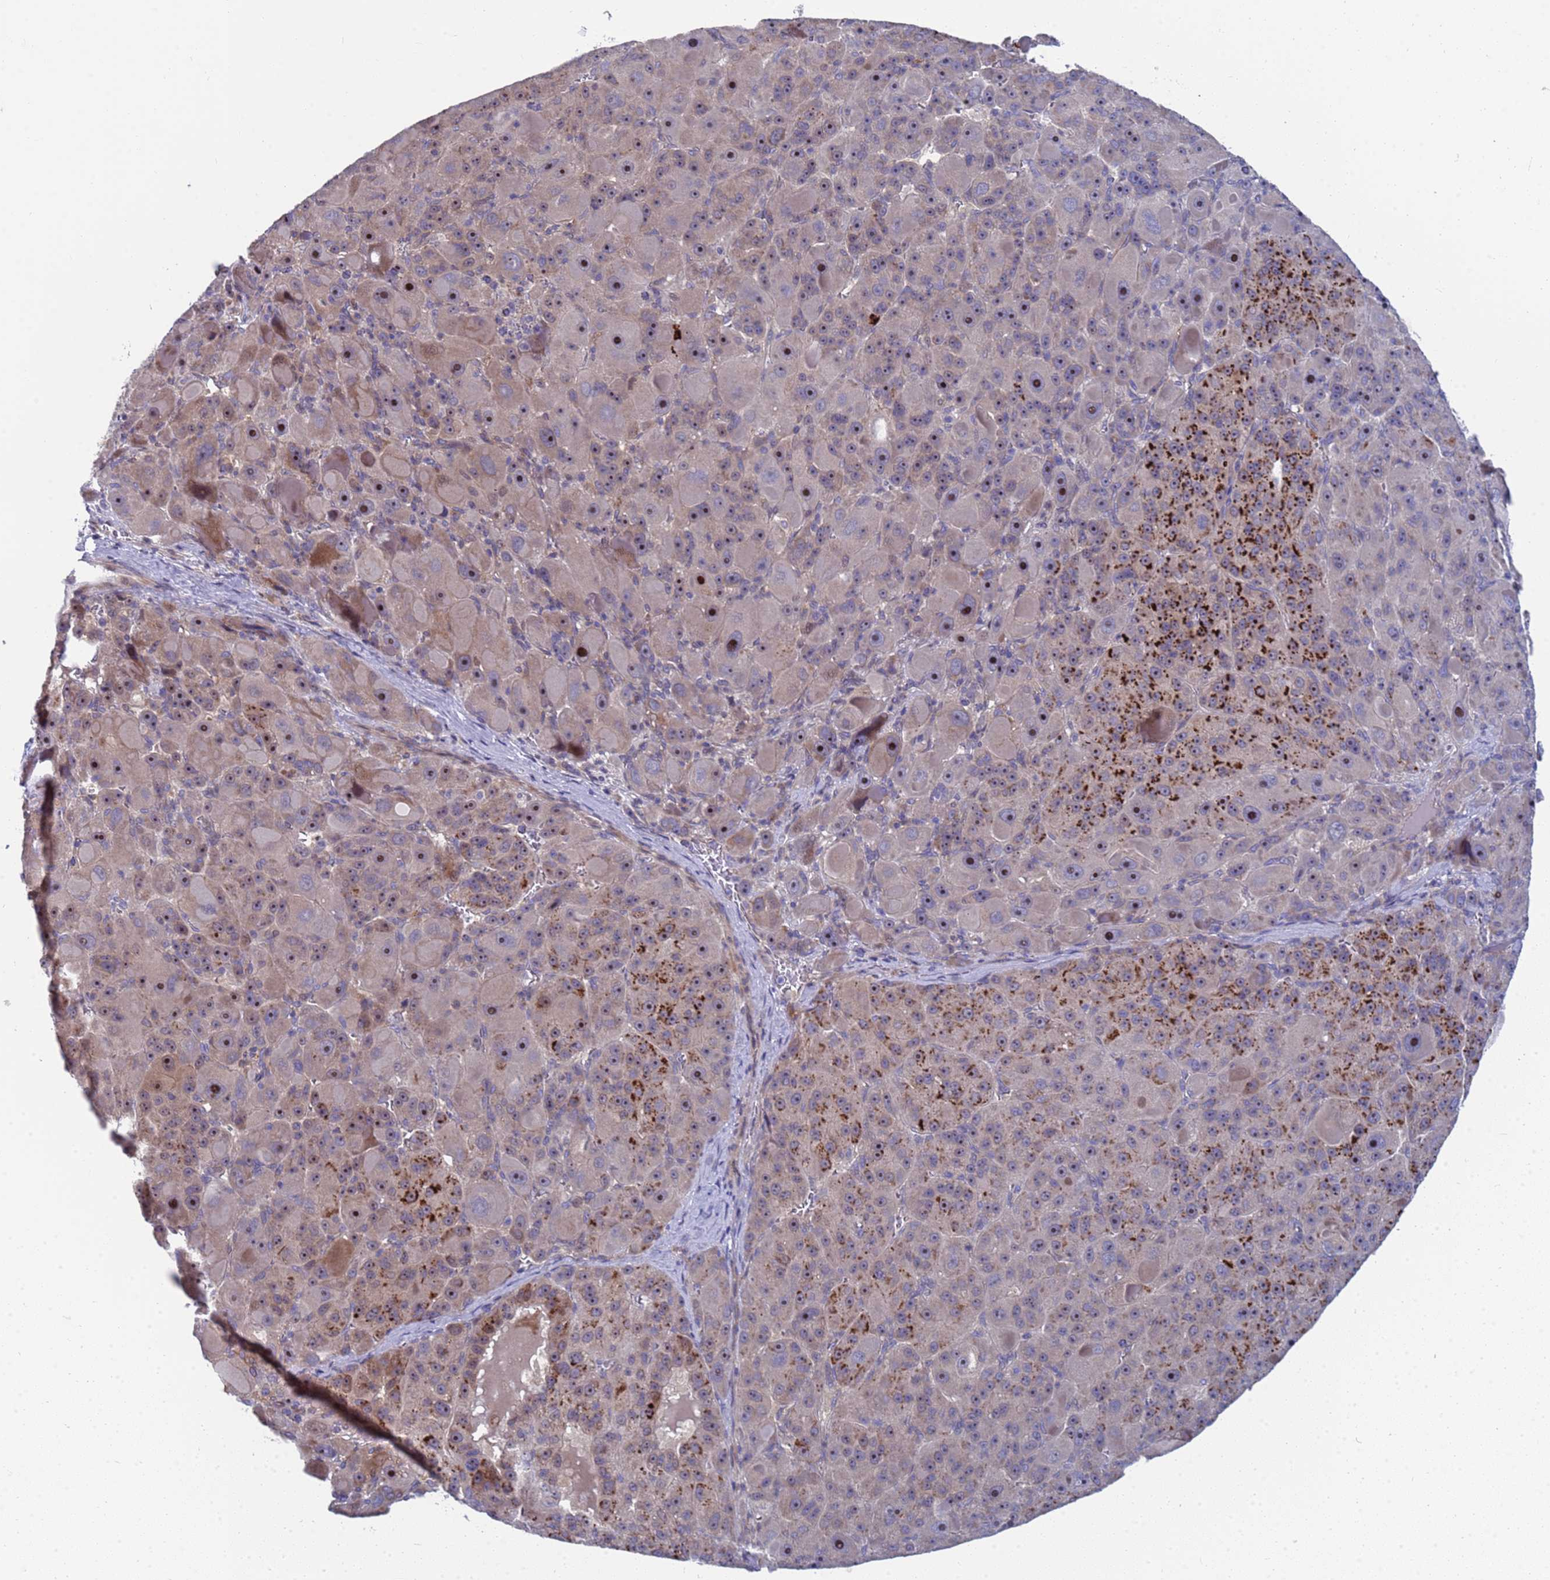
{"staining": {"intensity": "strong", "quantity": "25%-75%", "location": "cytoplasmic/membranous,nuclear"}, "tissue": "liver cancer", "cell_type": "Tumor cells", "image_type": "cancer", "snomed": [{"axis": "morphology", "description": "Carcinoma, Hepatocellular, NOS"}, {"axis": "topography", "description": "Liver"}], "caption": "The micrograph reveals immunohistochemical staining of liver hepatocellular carcinoma. There is strong cytoplasmic/membranous and nuclear staining is appreciated in approximately 25%-75% of tumor cells.", "gene": "ENOSF1", "patient": {"sex": "male", "age": 76}}